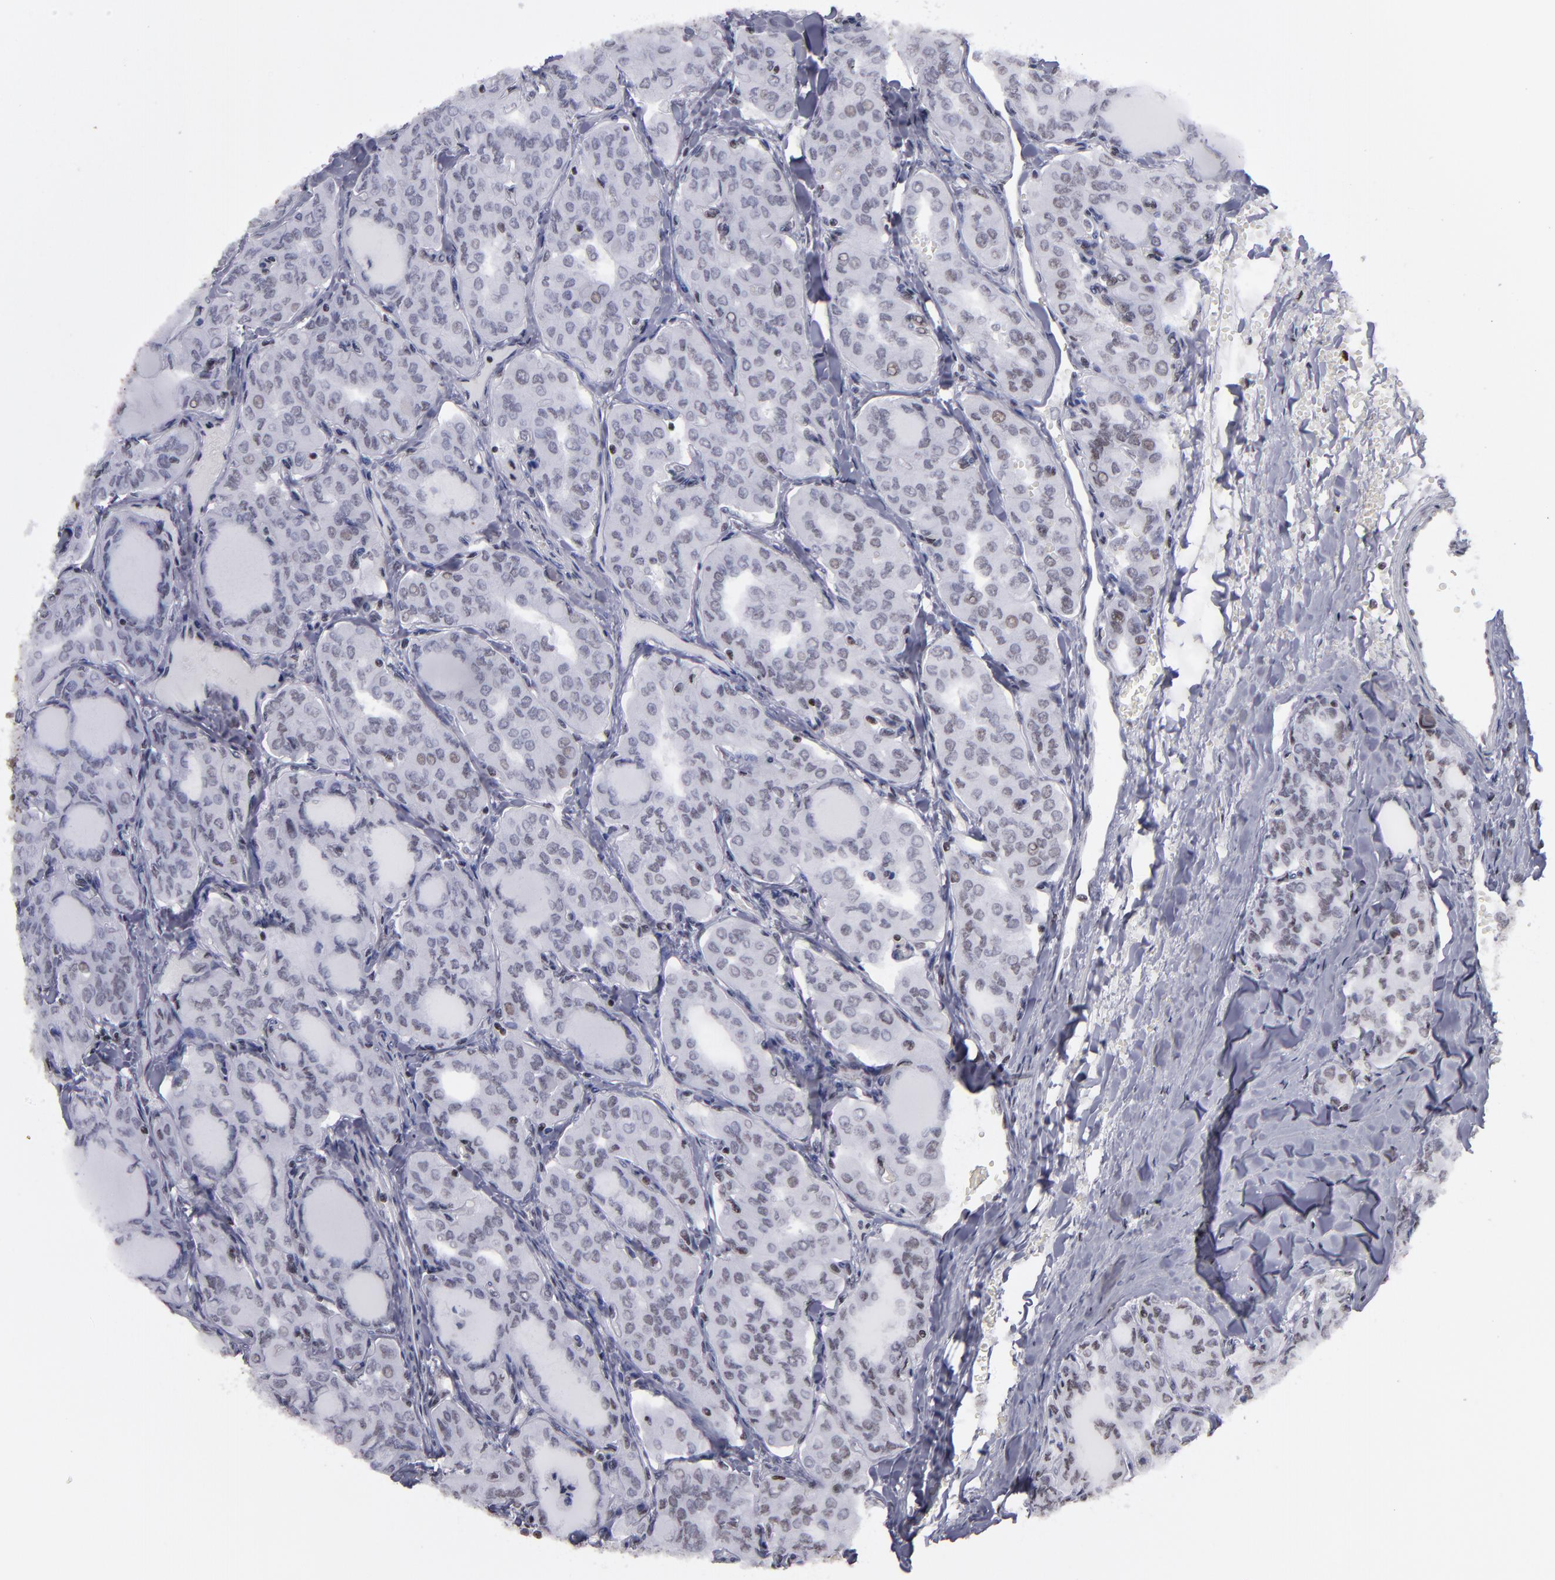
{"staining": {"intensity": "weak", "quantity": ">75%", "location": "nuclear"}, "tissue": "thyroid cancer", "cell_type": "Tumor cells", "image_type": "cancer", "snomed": [{"axis": "morphology", "description": "Papillary adenocarcinoma, NOS"}, {"axis": "topography", "description": "Thyroid gland"}], "caption": "Thyroid papillary adenocarcinoma stained for a protein (brown) demonstrates weak nuclear positive positivity in about >75% of tumor cells.", "gene": "TERF2", "patient": {"sex": "male", "age": 20}}